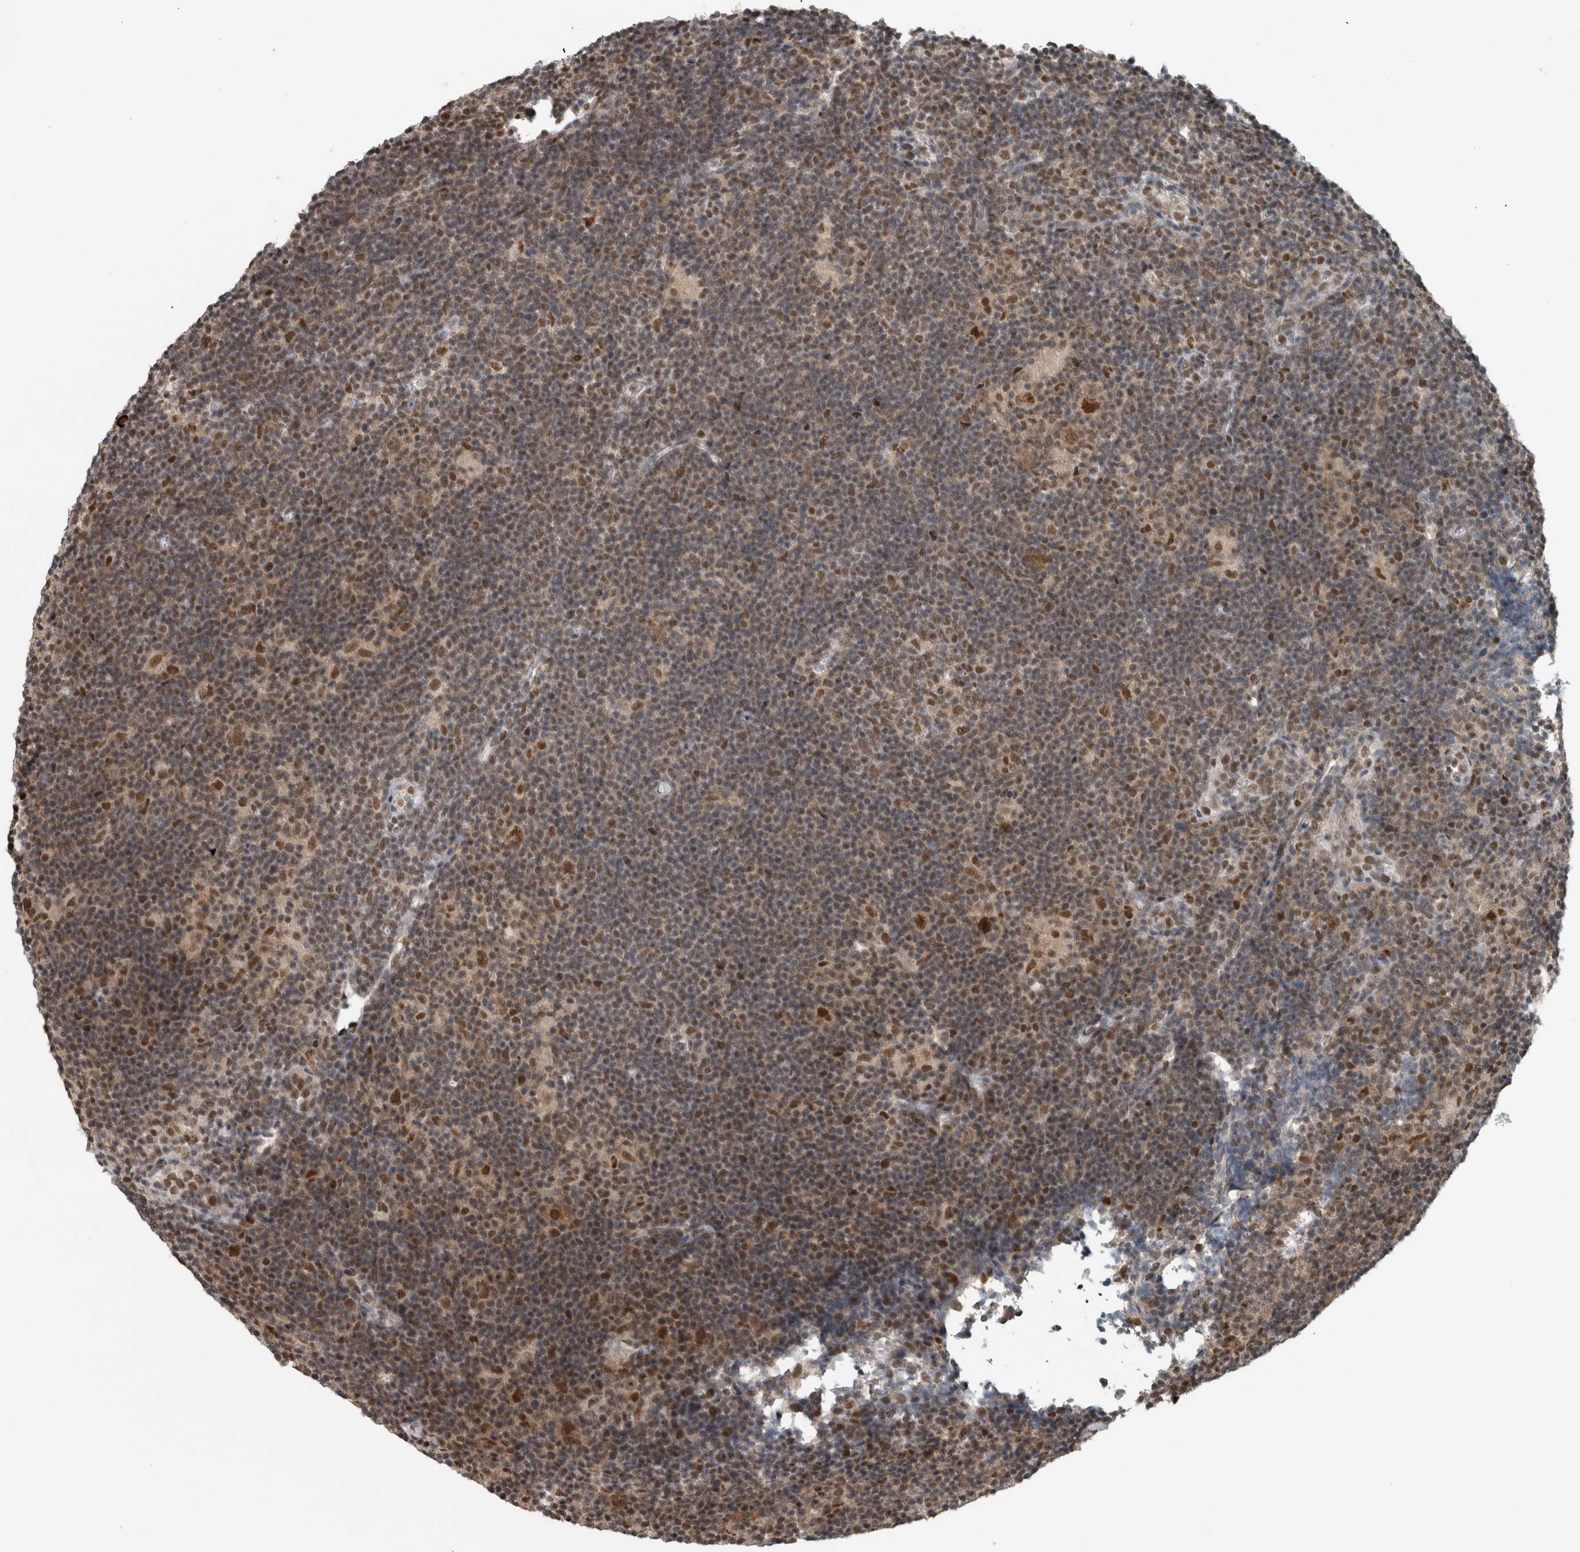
{"staining": {"intensity": "moderate", "quantity": ">75%", "location": "nuclear"}, "tissue": "lymphoma", "cell_type": "Tumor cells", "image_type": "cancer", "snomed": [{"axis": "morphology", "description": "Hodgkin's disease, NOS"}, {"axis": "topography", "description": "Lymph node"}], "caption": "There is medium levels of moderate nuclear positivity in tumor cells of lymphoma, as demonstrated by immunohistochemical staining (brown color).", "gene": "SPAG7", "patient": {"sex": "female", "age": 57}}